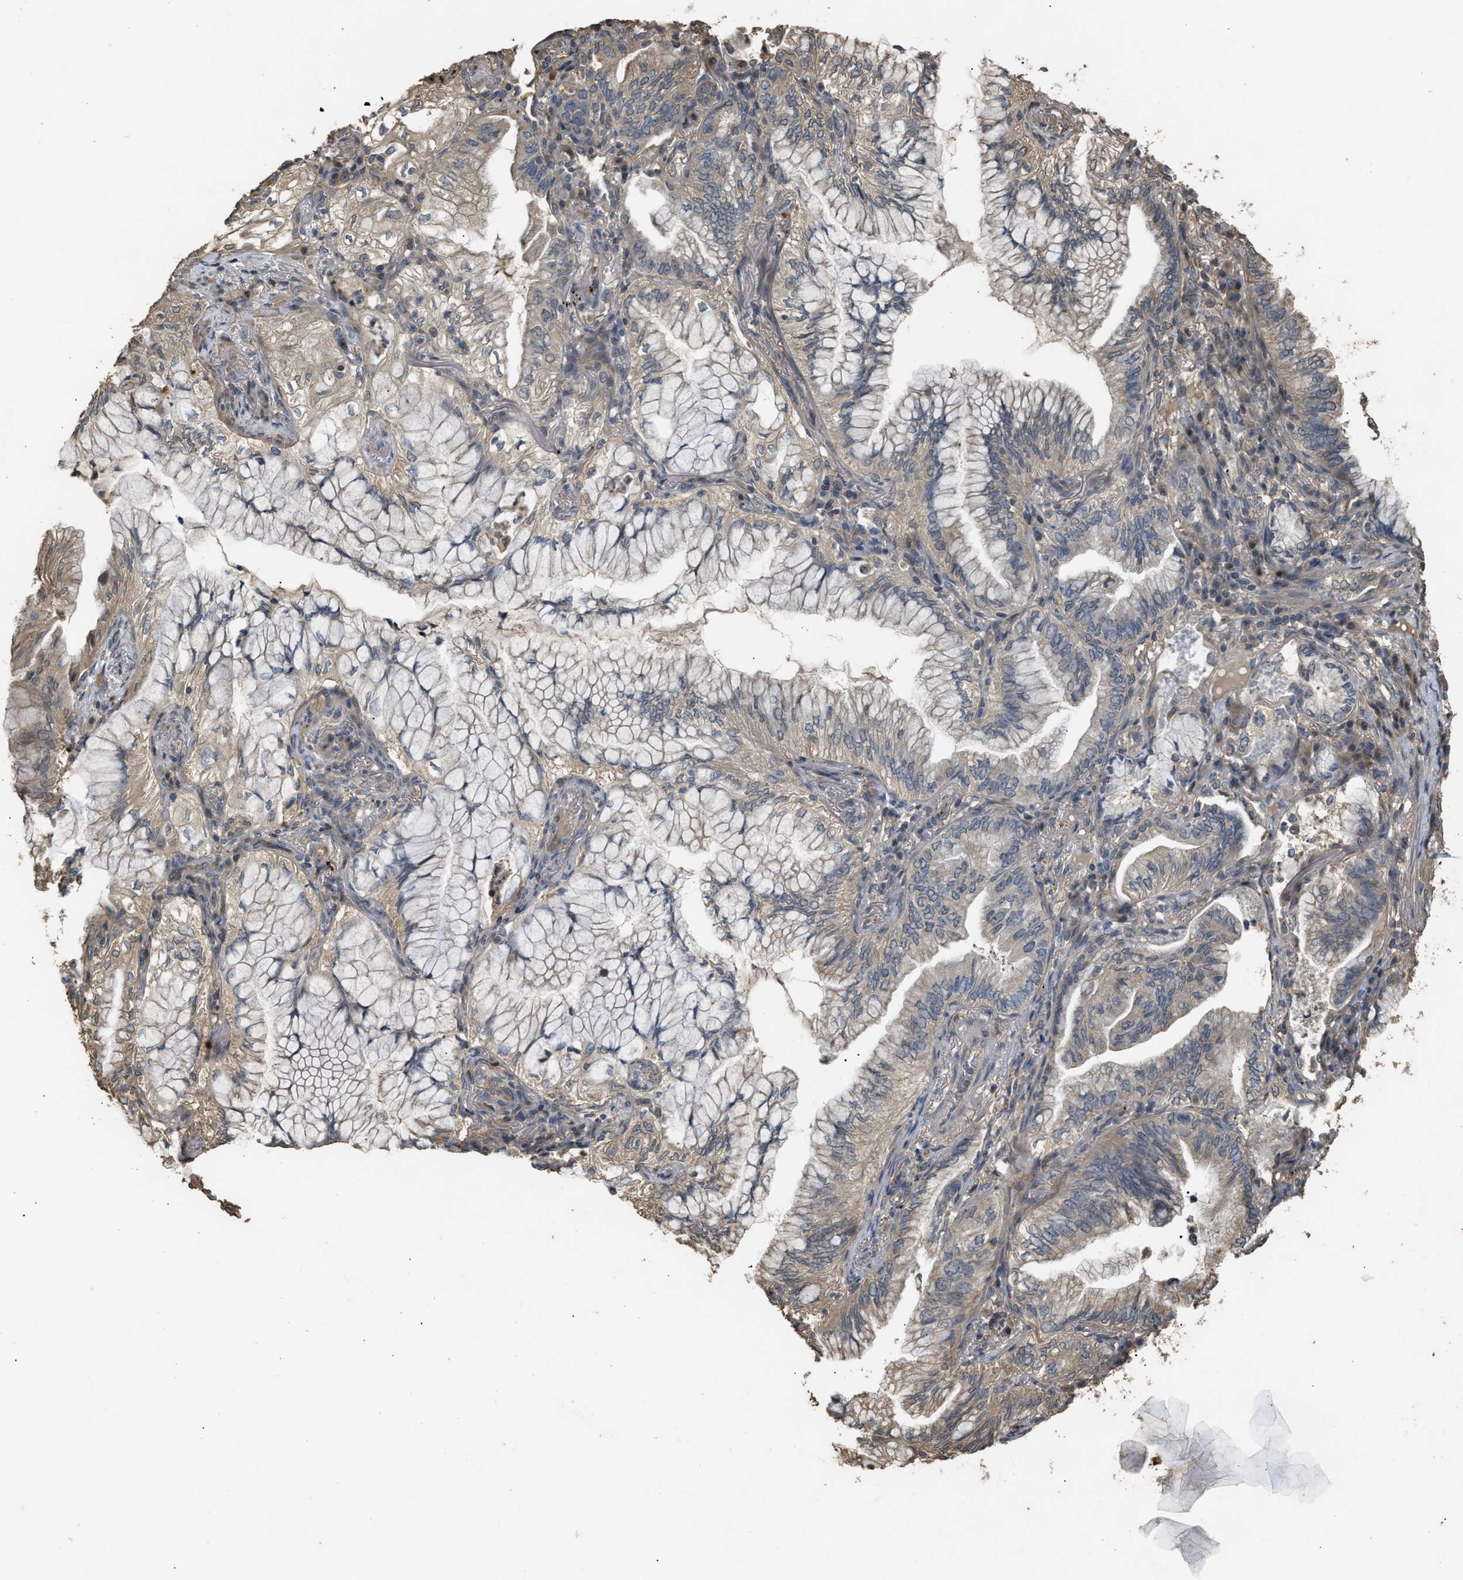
{"staining": {"intensity": "weak", "quantity": "<25%", "location": "cytoplasmic/membranous"}, "tissue": "lung cancer", "cell_type": "Tumor cells", "image_type": "cancer", "snomed": [{"axis": "morphology", "description": "Adenocarcinoma, NOS"}, {"axis": "topography", "description": "Lung"}], "caption": "Immunohistochemistry (IHC) of lung cancer (adenocarcinoma) demonstrates no expression in tumor cells.", "gene": "ARHGDIA", "patient": {"sex": "female", "age": 70}}